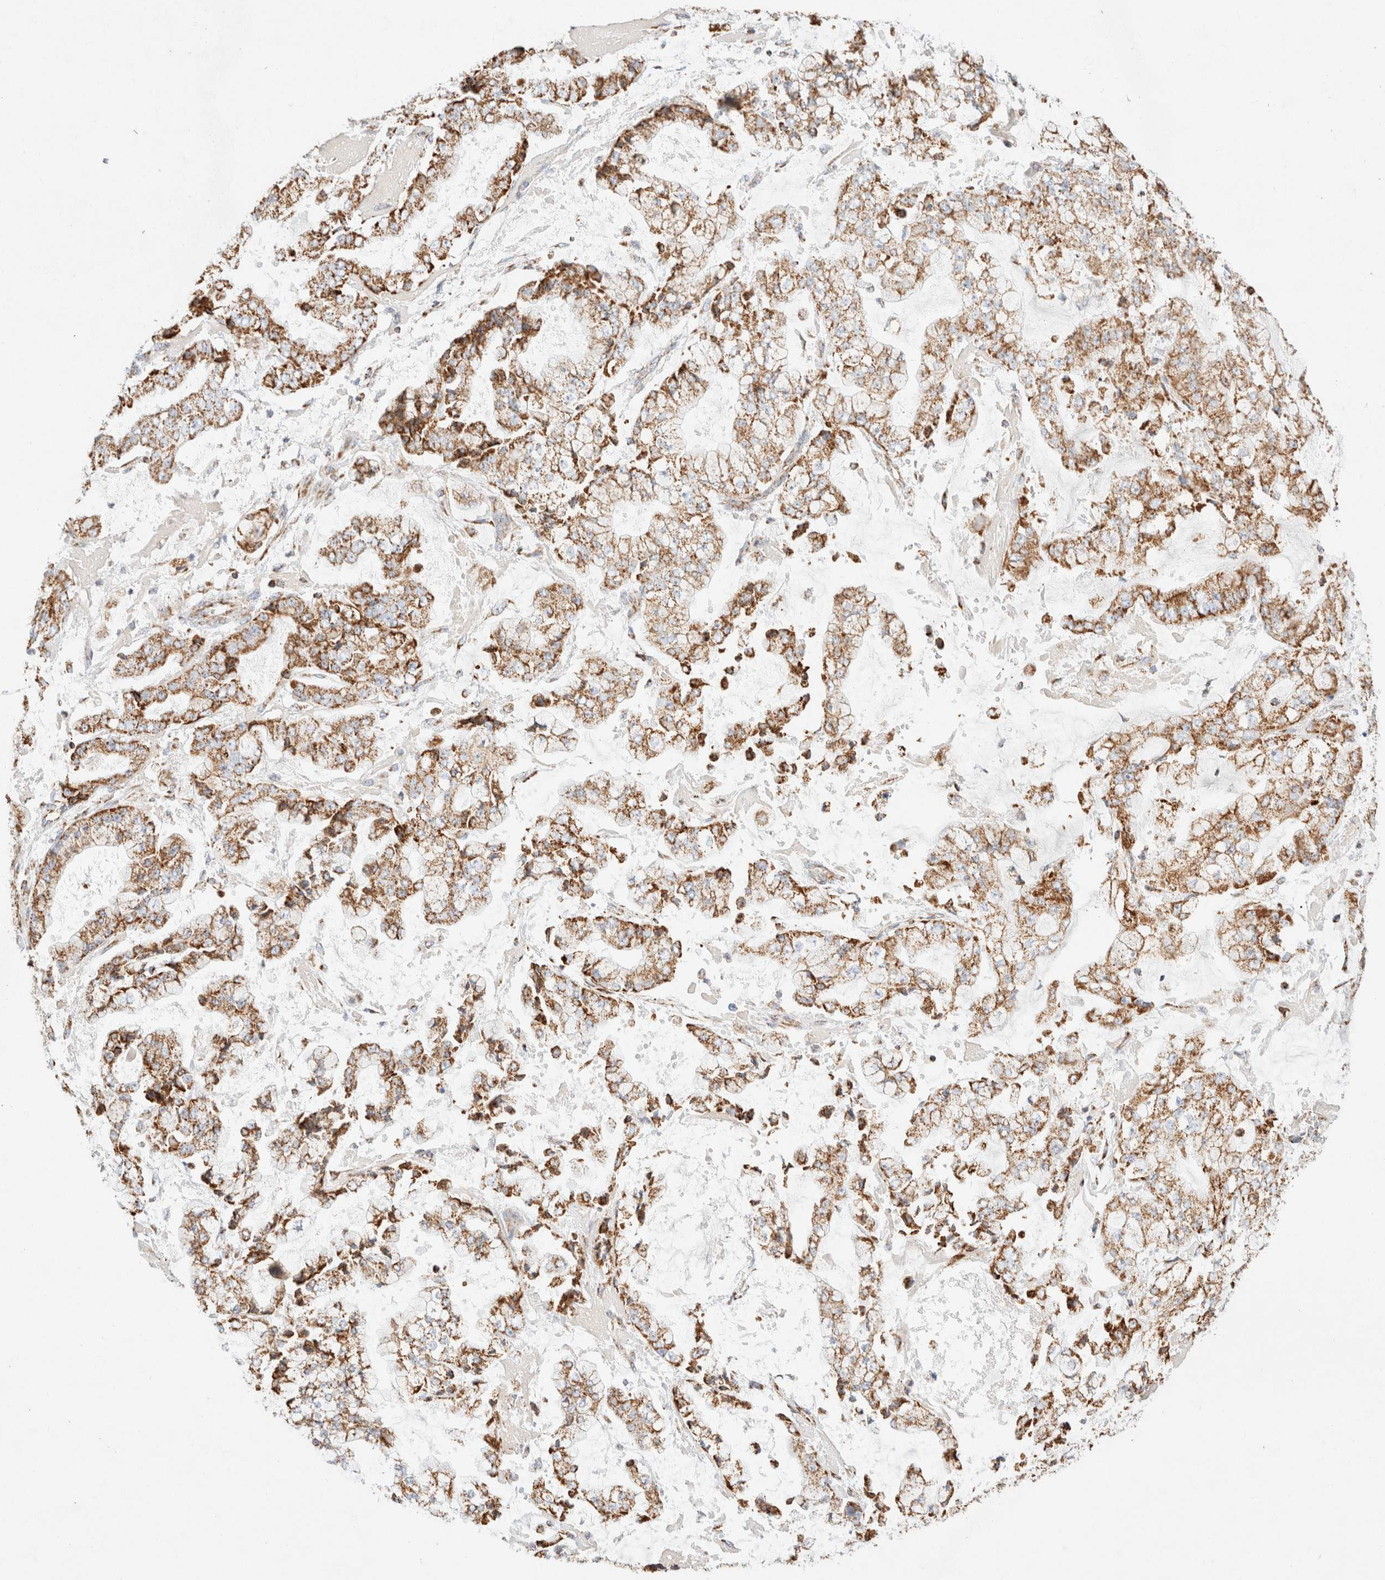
{"staining": {"intensity": "moderate", "quantity": ">75%", "location": "cytoplasmic/membranous"}, "tissue": "stomach cancer", "cell_type": "Tumor cells", "image_type": "cancer", "snomed": [{"axis": "morphology", "description": "Adenocarcinoma, NOS"}, {"axis": "topography", "description": "Stomach"}], "caption": "Stomach adenocarcinoma stained with DAB immunohistochemistry (IHC) reveals medium levels of moderate cytoplasmic/membranous expression in about >75% of tumor cells.", "gene": "PHB2", "patient": {"sex": "male", "age": 76}}